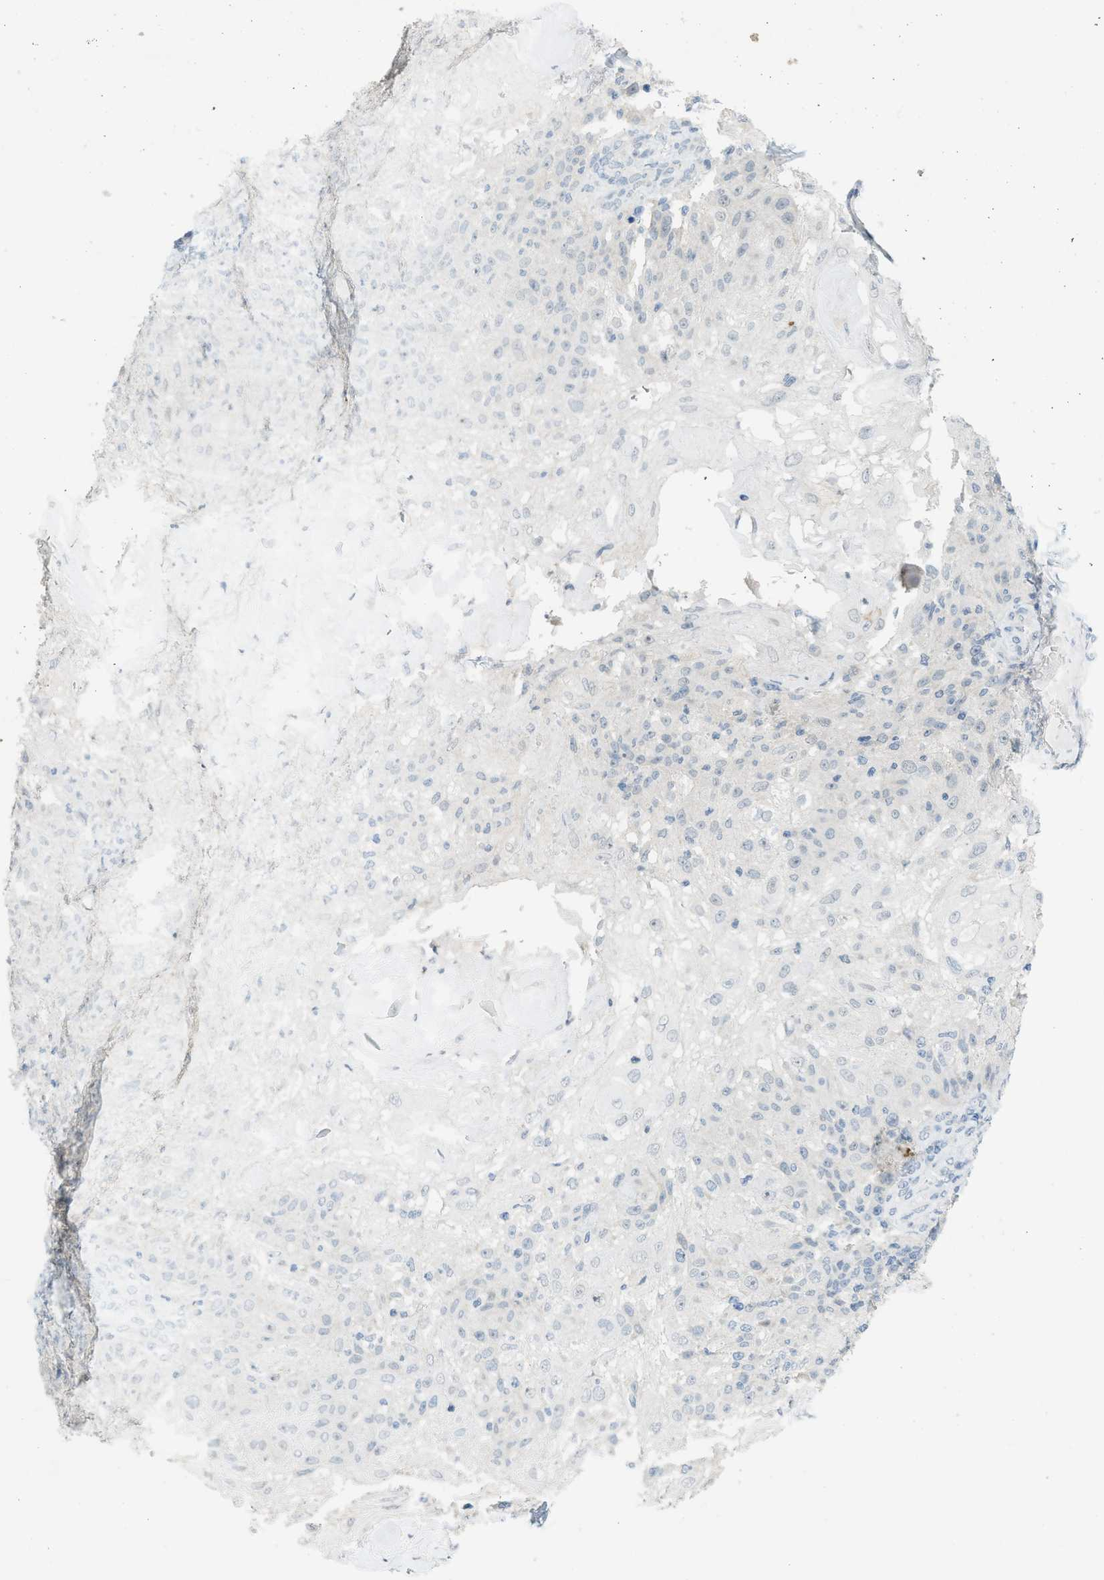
{"staining": {"intensity": "negative", "quantity": "none", "location": "none"}, "tissue": "skin cancer", "cell_type": "Tumor cells", "image_type": "cancer", "snomed": [{"axis": "morphology", "description": "Normal tissue, NOS"}, {"axis": "morphology", "description": "Squamous cell carcinoma, NOS"}, {"axis": "topography", "description": "Skin"}], "caption": "Tumor cells show no significant expression in skin squamous cell carcinoma. The staining is performed using DAB brown chromogen with nuclei counter-stained in using hematoxylin.", "gene": "TXNDC2", "patient": {"sex": "female", "age": 83}}